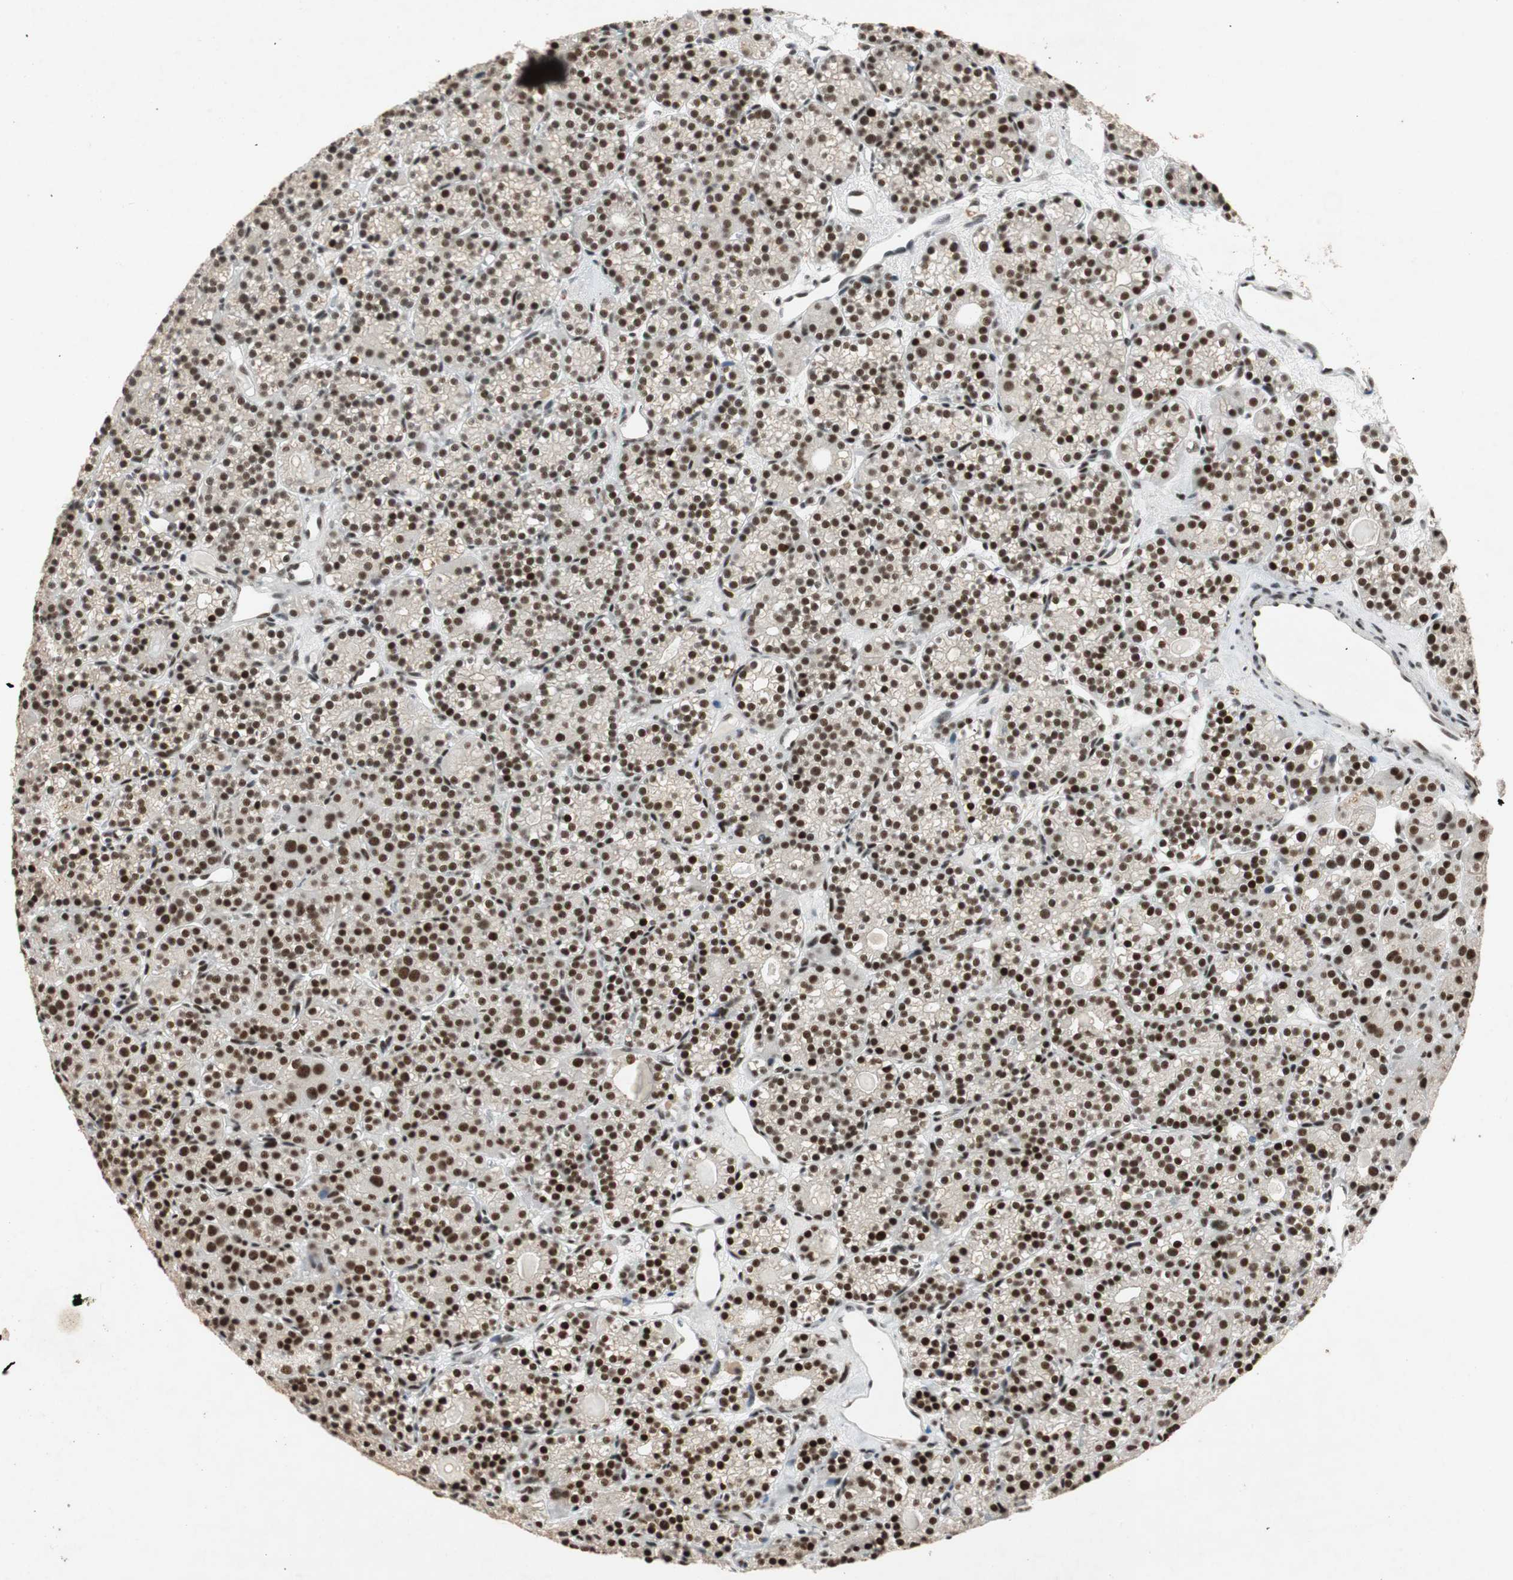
{"staining": {"intensity": "strong", "quantity": ">75%", "location": "nuclear"}, "tissue": "parathyroid gland", "cell_type": "Glandular cells", "image_type": "normal", "snomed": [{"axis": "morphology", "description": "Normal tissue, NOS"}, {"axis": "topography", "description": "Parathyroid gland"}], "caption": "Strong nuclear staining is present in about >75% of glandular cells in benign parathyroid gland.", "gene": "NCBP3", "patient": {"sex": "female", "age": 64}}